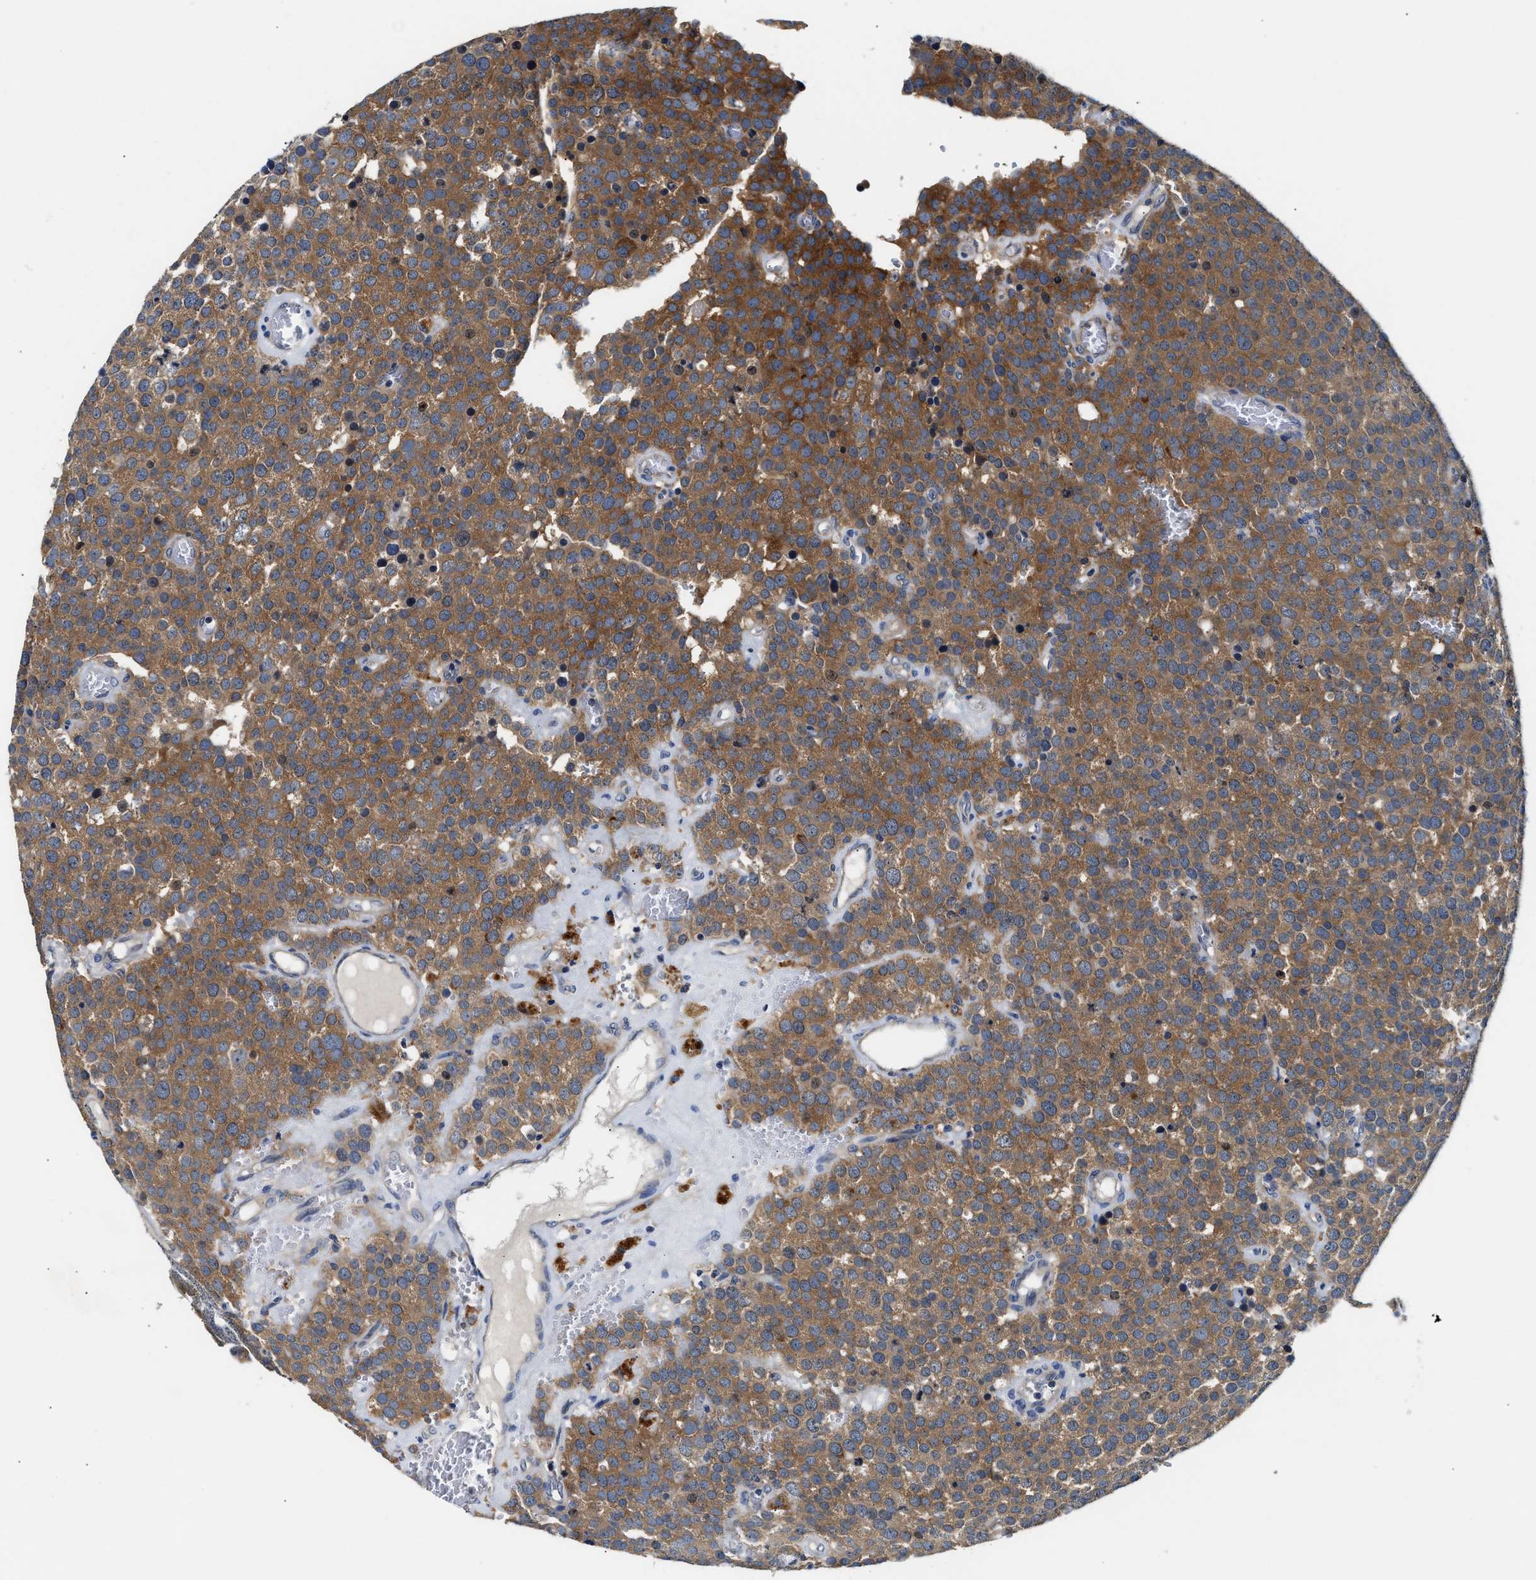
{"staining": {"intensity": "strong", "quantity": ">75%", "location": "cytoplasmic/membranous"}, "tissue": "testis cancer", "cell_type": "Tumor cells", "image_type": "cancer", "snomed": [{"axis": "morphology", "description": "Normal tissue, NOS"}, {"axis": "morphology", "description": "Seminoma, NOS"}, {"axis": "topography", "description": "Testis"}], "caption": "Immunohistochemistry (IHC) (DAB) staining of testis cancer (seminoma) displays strong cytoplasmic/membranous protein expression in about >75% of tumor cells.", "gene": "FAM185A", "patient": {"sex": "male", "age": 71}}